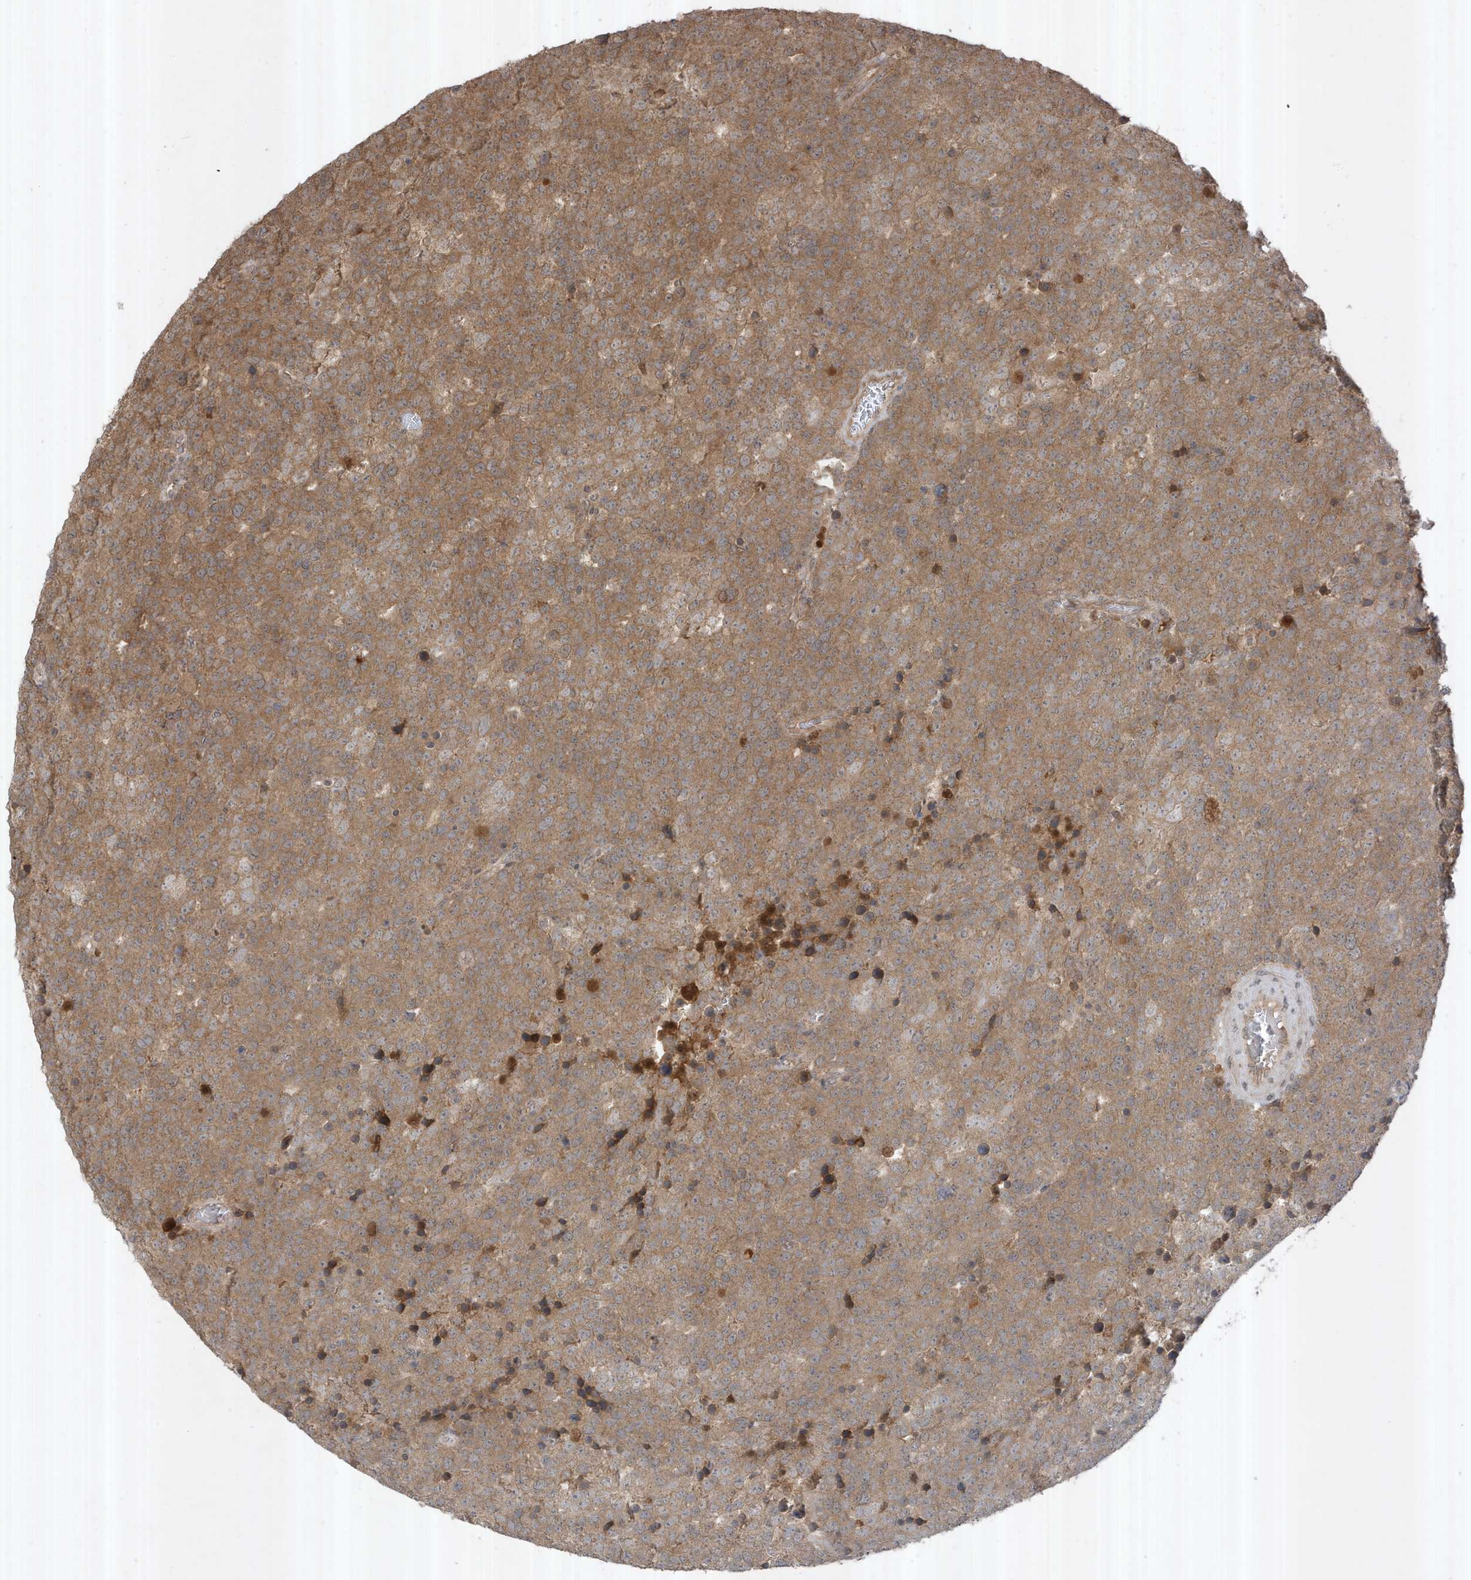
{"staining": {"intensity": "moderate", "quantity": ">75%", "location": "cytoplasmic/membranous"}, "tissue": "testis cancer", "cell_type": "Tumor cells", "image_type": "cancer", "snomed": [{"axis": "morphology", "description": "Seminoma, NOS"}, {"axis": "topography", "description": "Testis"}], "caption": "Human seminoma (testis) stained for a protein (brown) exhibits moderate cytoplasmic/membranous positive positivity in about >75% of tumor cells.", "gene": "ABCB9", "patient": {"sex": "male", "age": 71}}